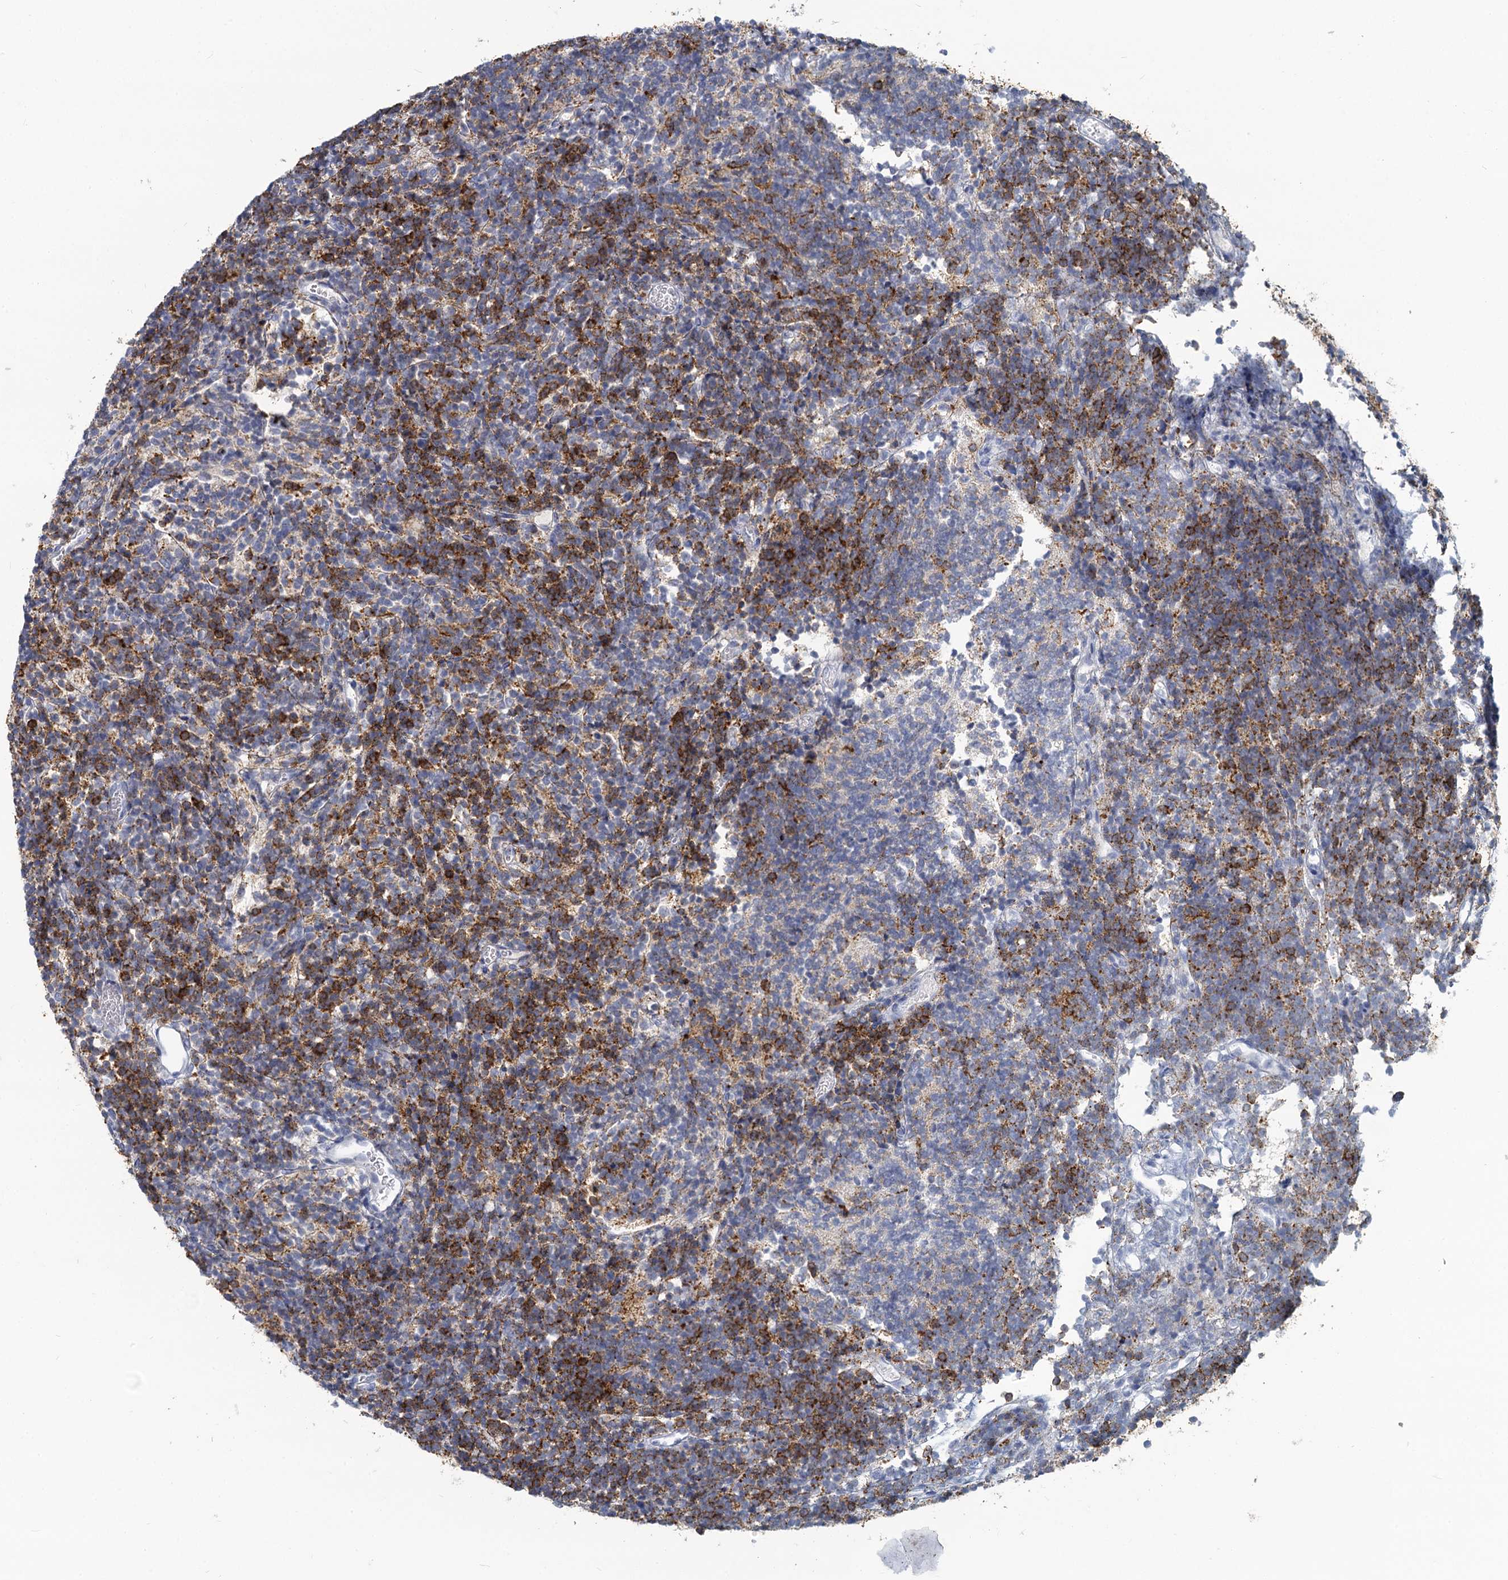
{"staining": {"intensity": "moderate", "quantity": "25%-75%", "location": "cytoplasmic/membranous"}, "tissue": "glioma", "cell_type": "Tumor cells", "image_type": "cancer", "snomed": [{"axis": "morphology", "description": "Glioma, malignant, Low grade"}, {"axis": "topography", "description": "Brain"}], "caption": "Glioma was stained to show a protein in brown. There is medium levels of moderate cytoplasmic/membranous positivity in approximately 25%-75% of tumor cells.", "gene": "CHGA", "patient": {"sex": "female", "age": 1}}